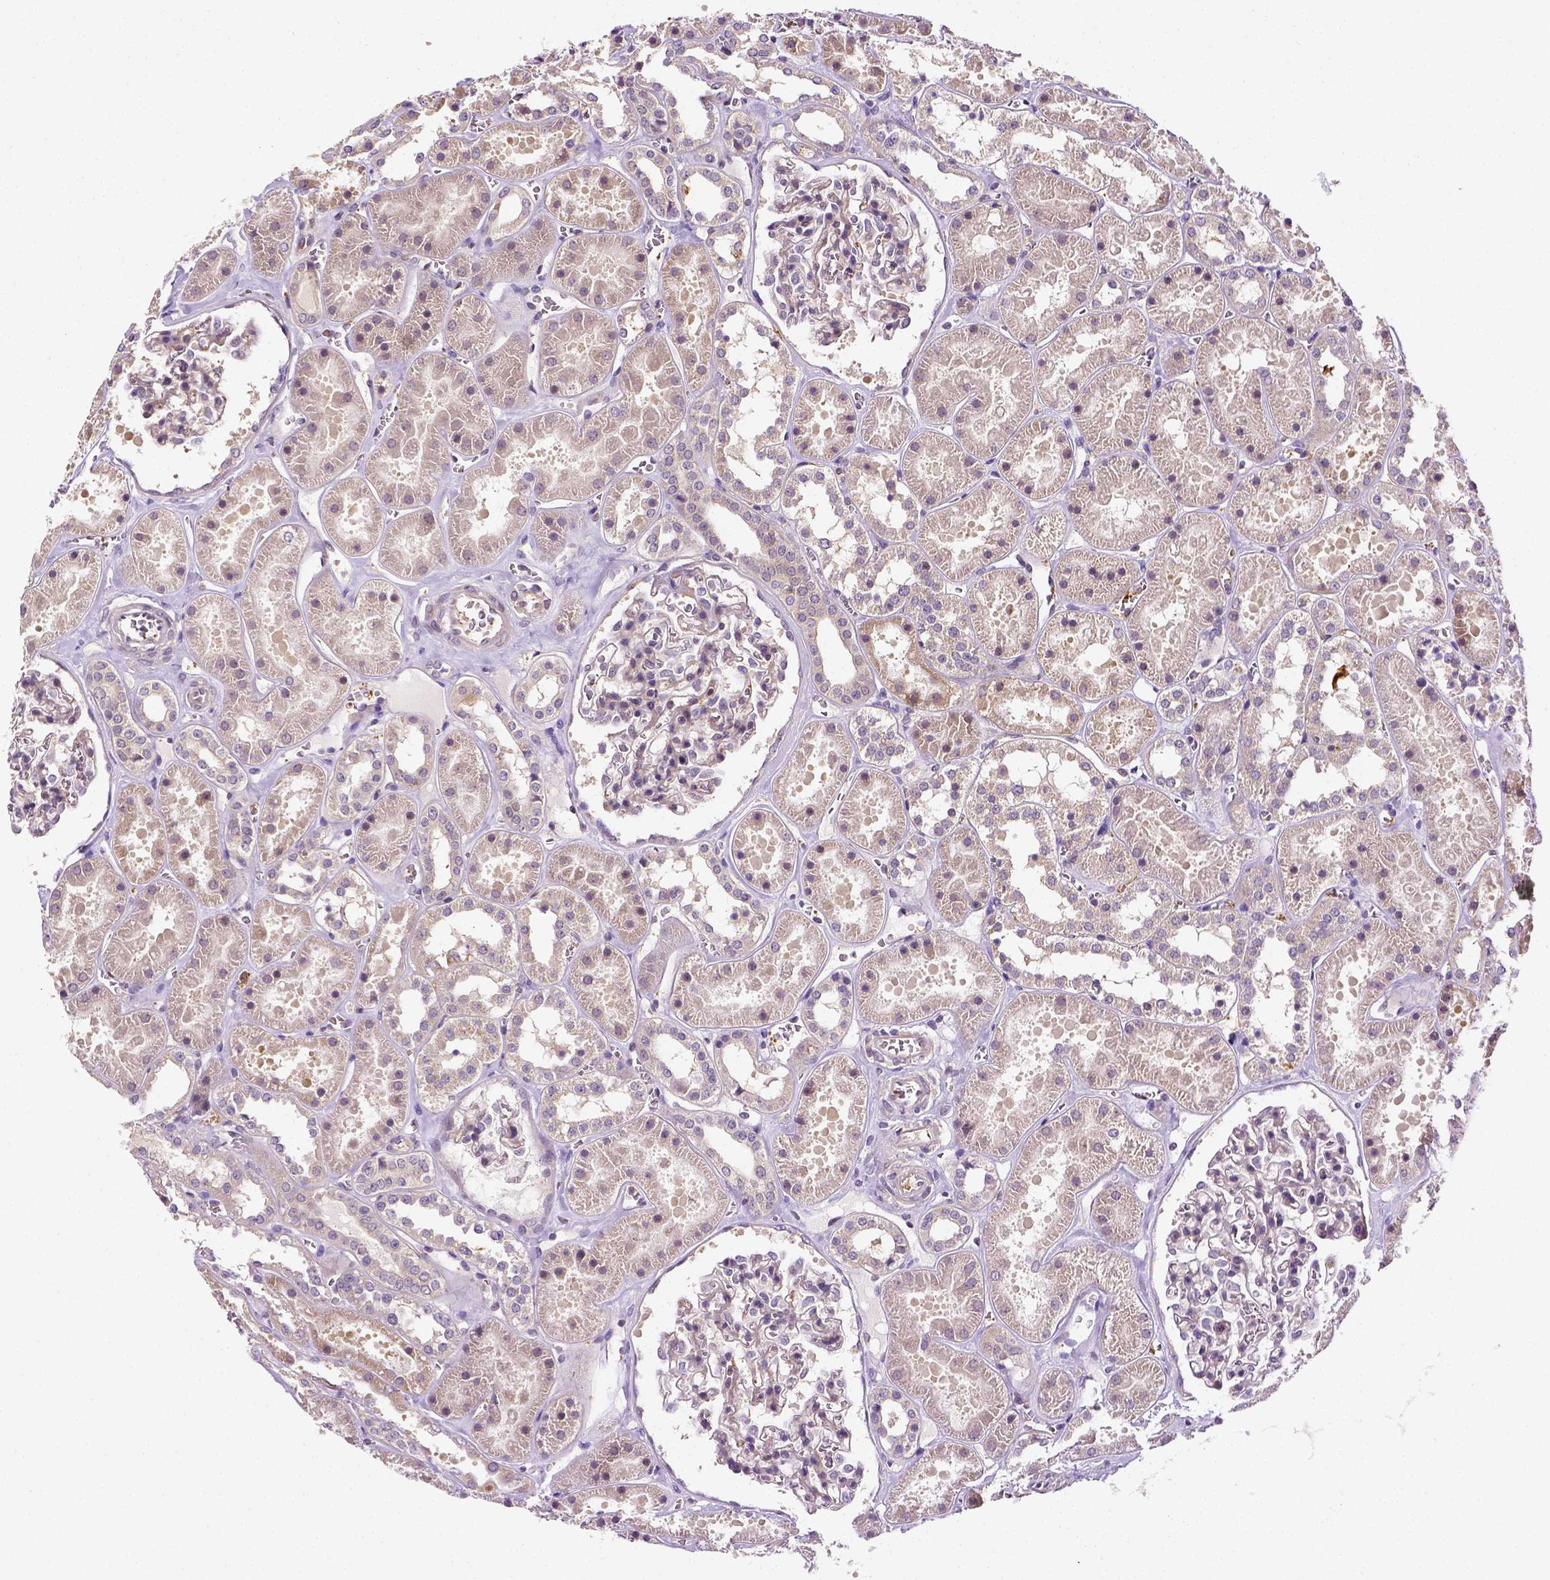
{"staining": {"intensity": "negative", "quantity": "none", "location": "none"}, "tissue": "kidney", "cell_type": "Cells in glomeruli", "image_type": "normal", "snomed": [{"axis": "morphology", "description": "Normal tissue, NOS"}, {"axis": "topography", "description": "Kidney"}], "caption": "DAB (3,3'-diaminobenzidine) immunohistochemical staining of normal human kidney exhibits no significant staining in cells in glomeruli.", "gene": "MATK", "patient": {"sex": "female", "age": 41}}